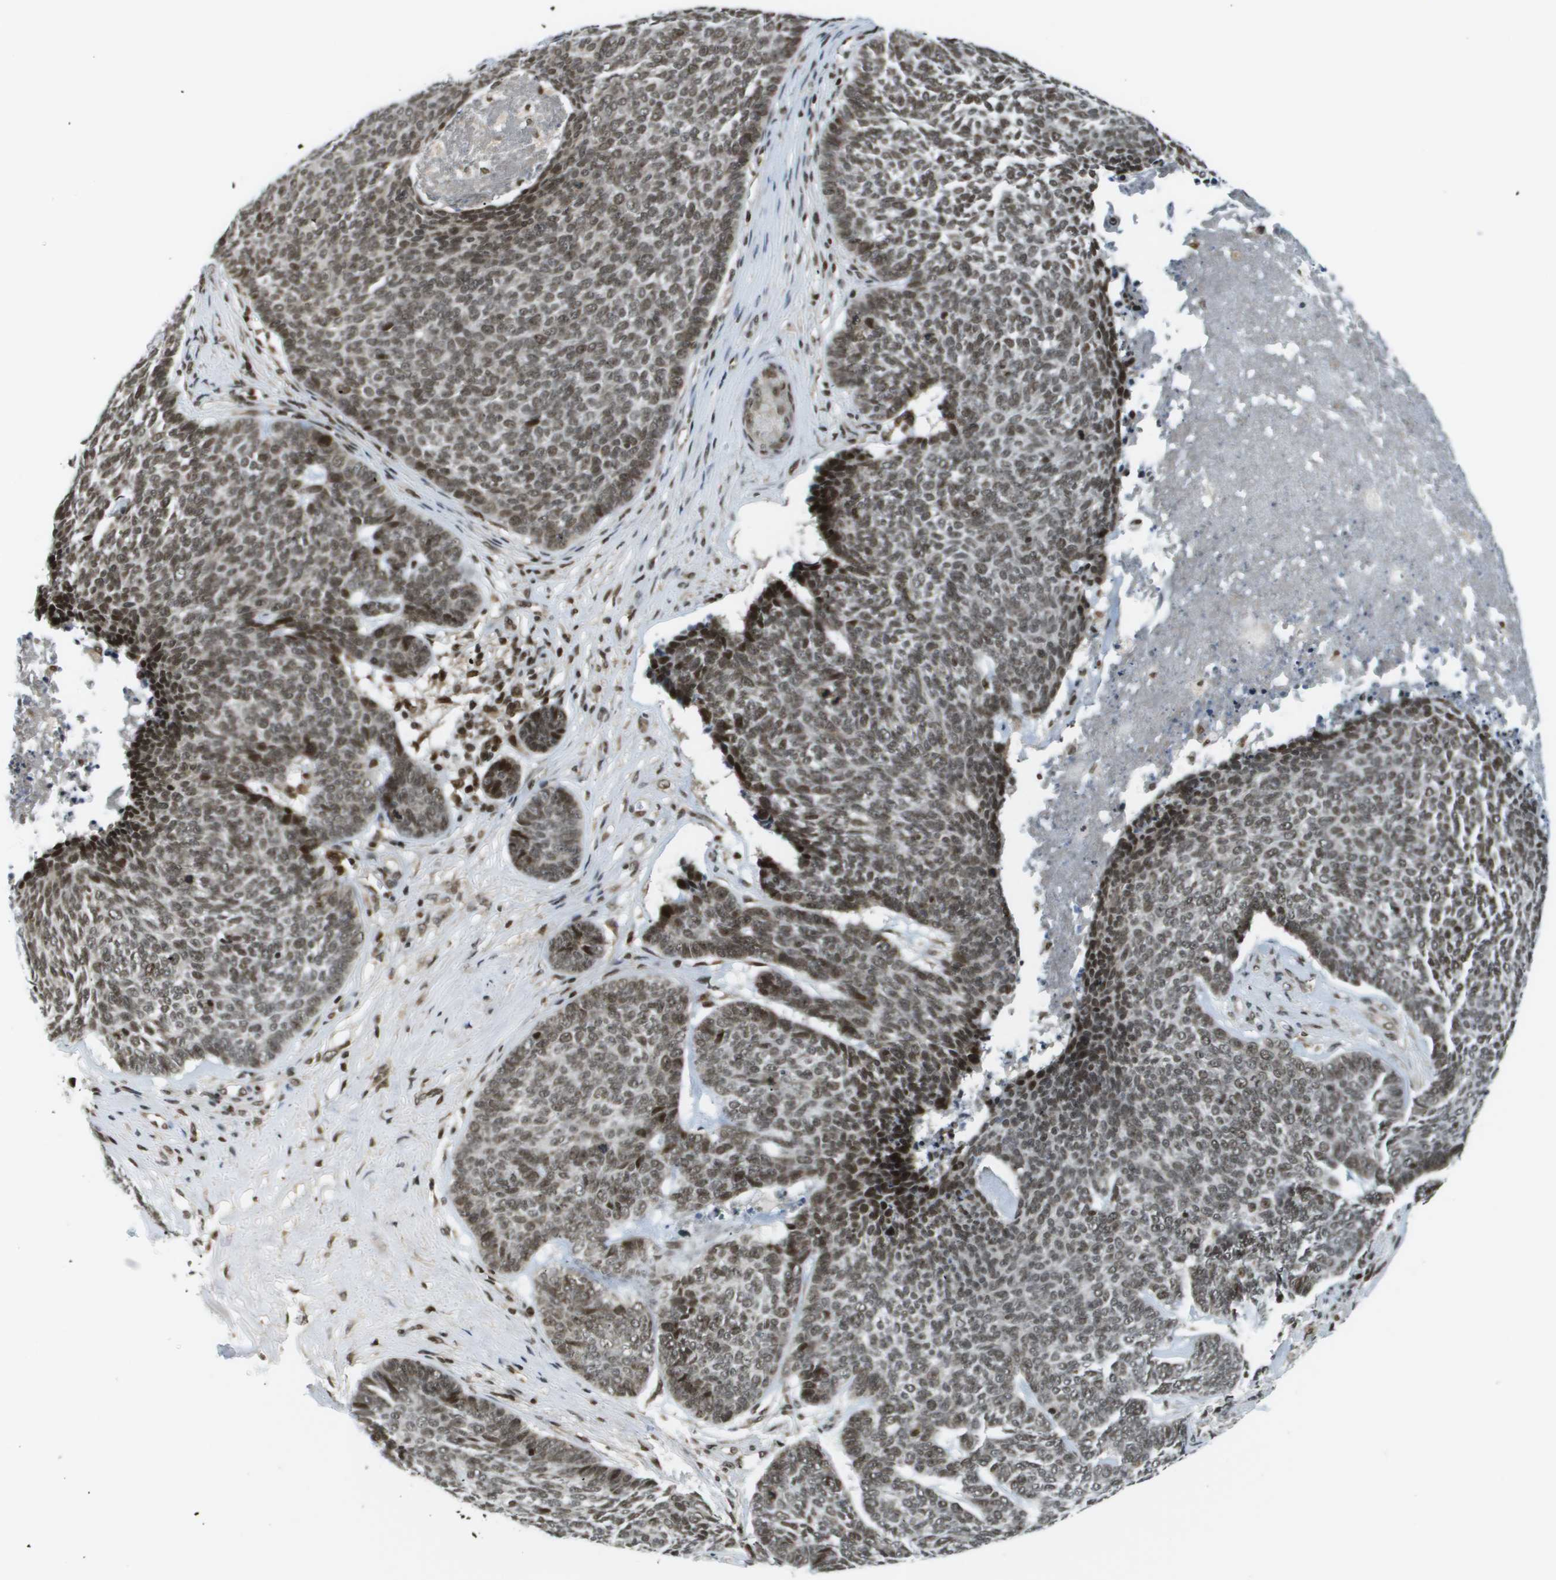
{"staining": {"intensity": "moderate", "quantity": ">75%", "location": "nuclear"}, "tissue": "skin cancer", "cell_type": "Tumor cells", "image_type": "cancer", "snomed": [{"axis": "morphology", "description": "Basal cell carcinoma"}, {"axis": "topography", "description": "Skin"}], "caption": "About >75% of tumor cells in skin cancer reveal moderate nuclear protein expression as visualized by brown immunohistochemical staining.", "gene": "RECQL4", "patient": {"sex": "male", "age": 84}}